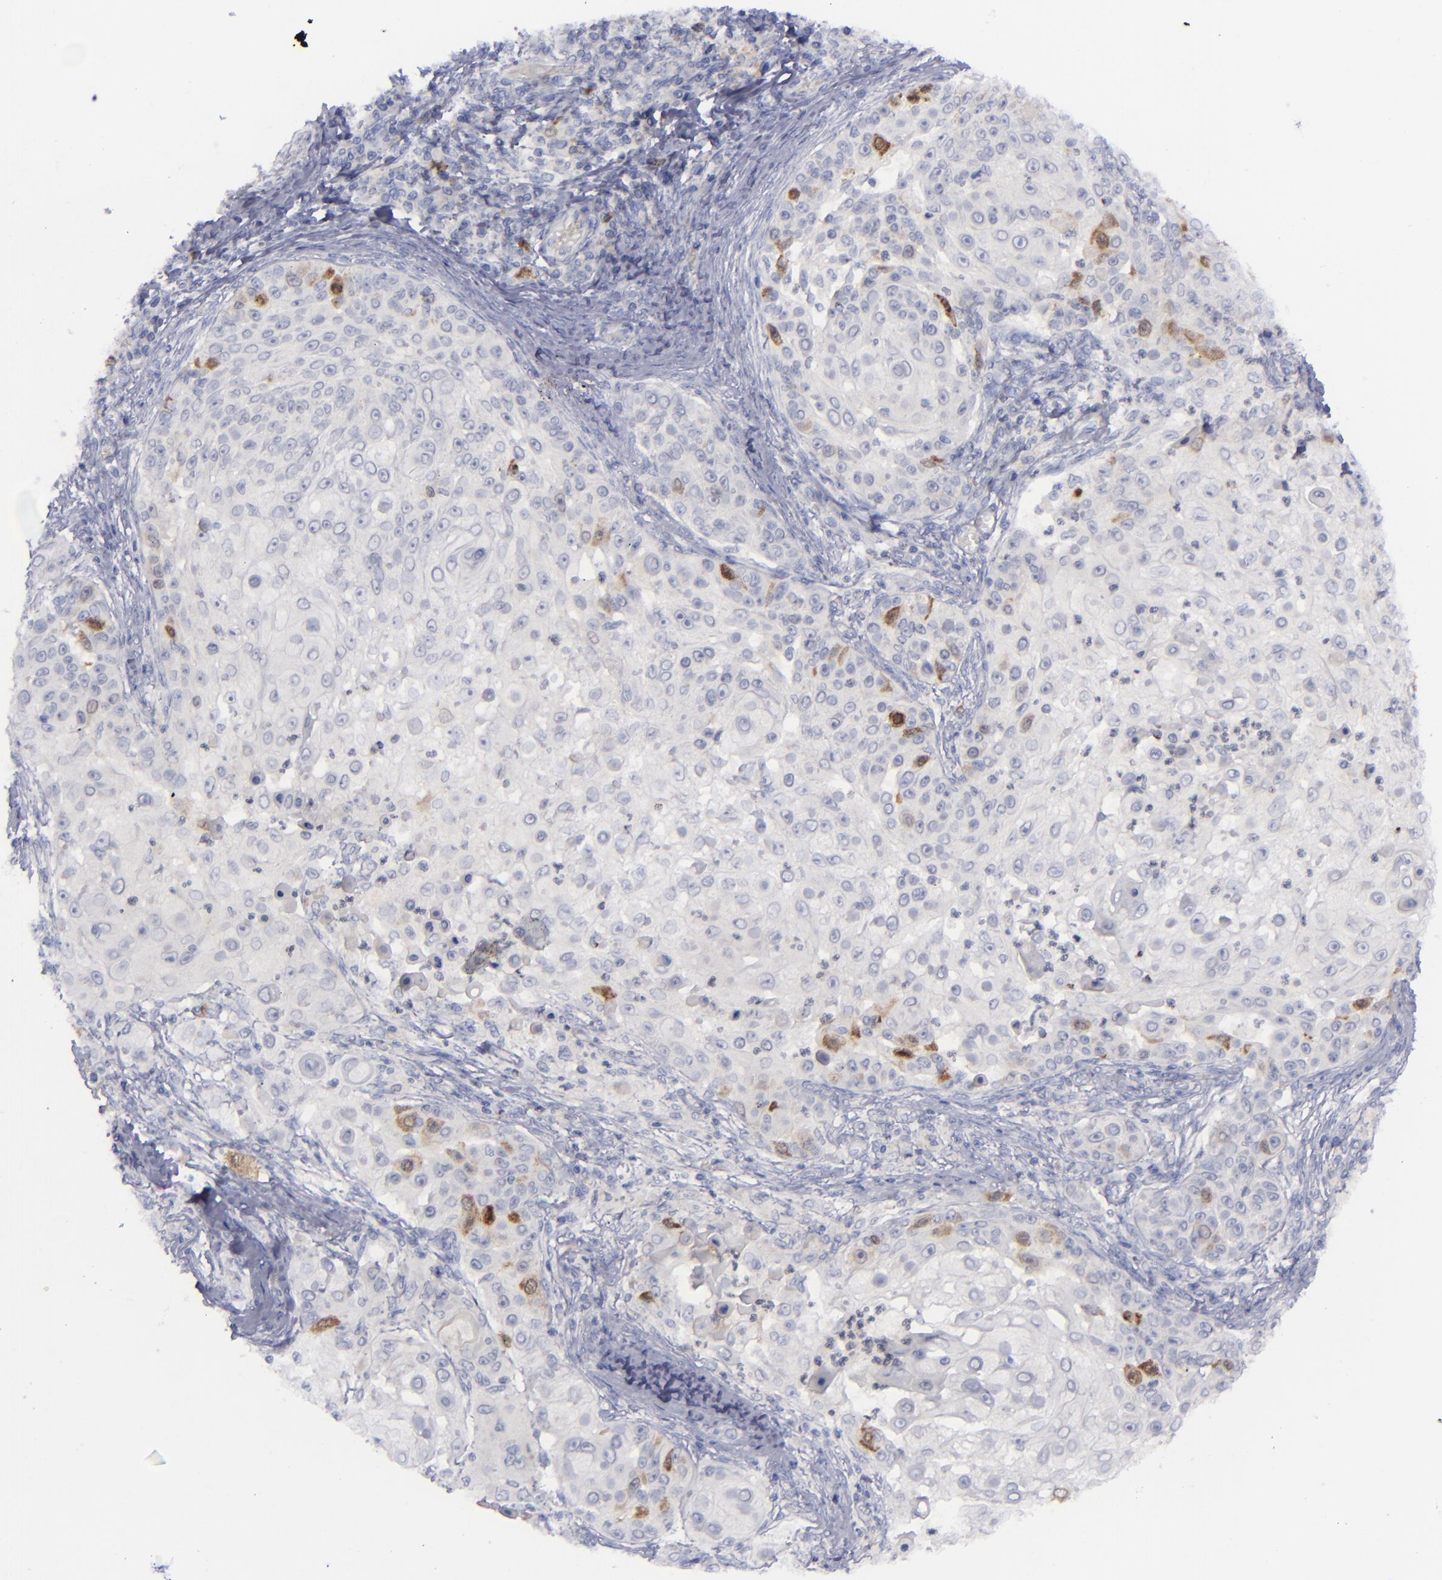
{"staining": {"intensity": "moderate", "quantity": "<25%", "location": "cytoplasmic/membranous,nuclear"}, "tissue": "skin cancer", "cell_type": "Tumor cells", "image_type": "cancer", "snomed": [{"axis": "morphology", "description": "Squamous cell carcinoma, NOS"}, {"axis": "topography", "description": "Skin"}], "caption": "Skin cancer stained with IHC displays moderate cytoplasmic/membranous and nuclear staining in approximately <25% of tumor cells.", "gene": "AURKA", "patient": {"sex": "female", "age": 57}}